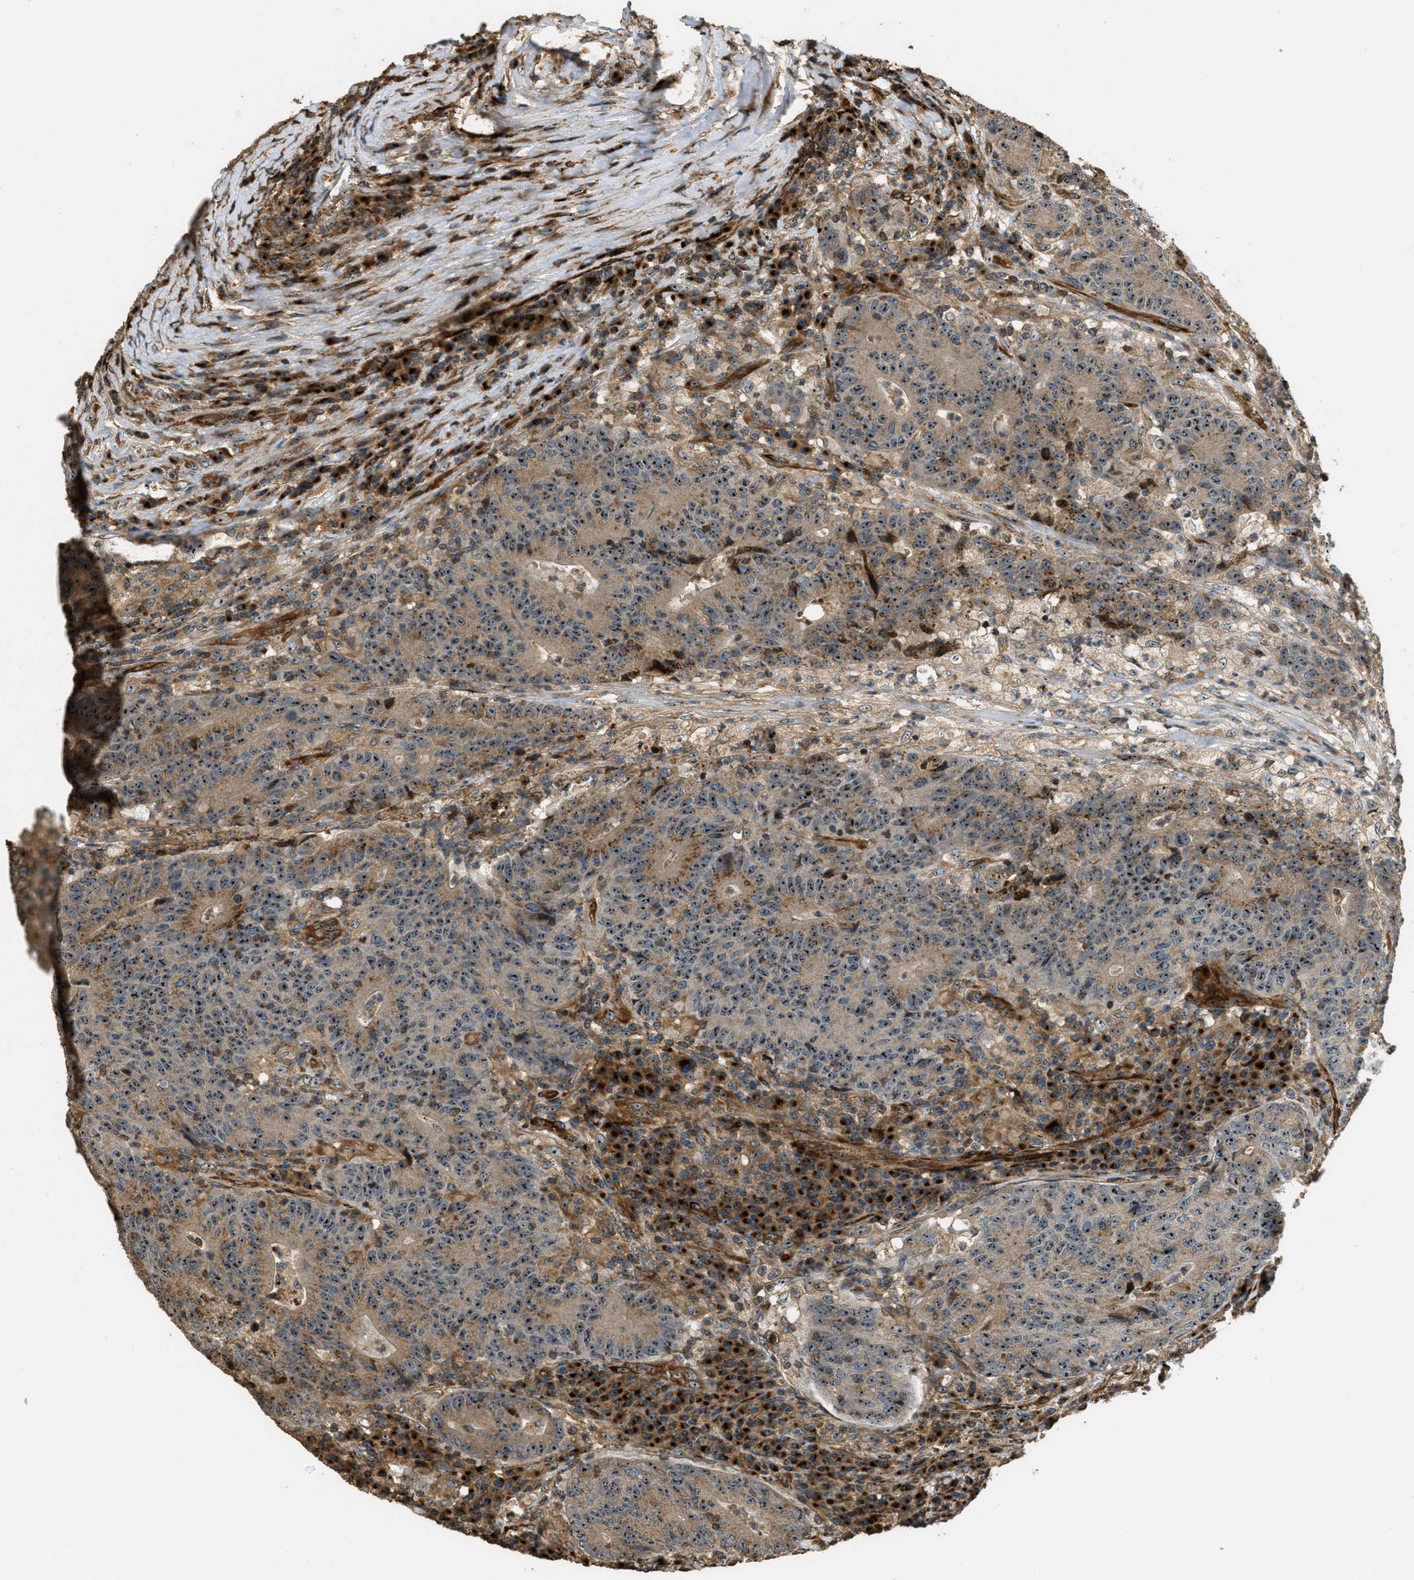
{"staining": {"intensity": "strong", "quantity": ">75%", "location": "cytoplasmic/membranous,nuclear"}, "tissue": "colorectal cancer", "cell_type": "Tumor cells", "image_type": "cancer", "snomed": [{"axis": "morphology", "description": "Normal tissue, NOS"}, {"axis": "morphology", "description": "Adenocarcinoma, NOS"}, {"axis": "topography", "description": "Colon"}], "caption": "An image of colorectal cancer stained for a protein demonstrates strong cytoplasmic/membranous and nuclear brown staining in tumor cells. The staining was performed using DAB, with brown indicating positive protein expression. Nuclei are stained blue with hematoxylin.", "gene": "LRP12", "patient": {"sex": "female", "age": 75}}